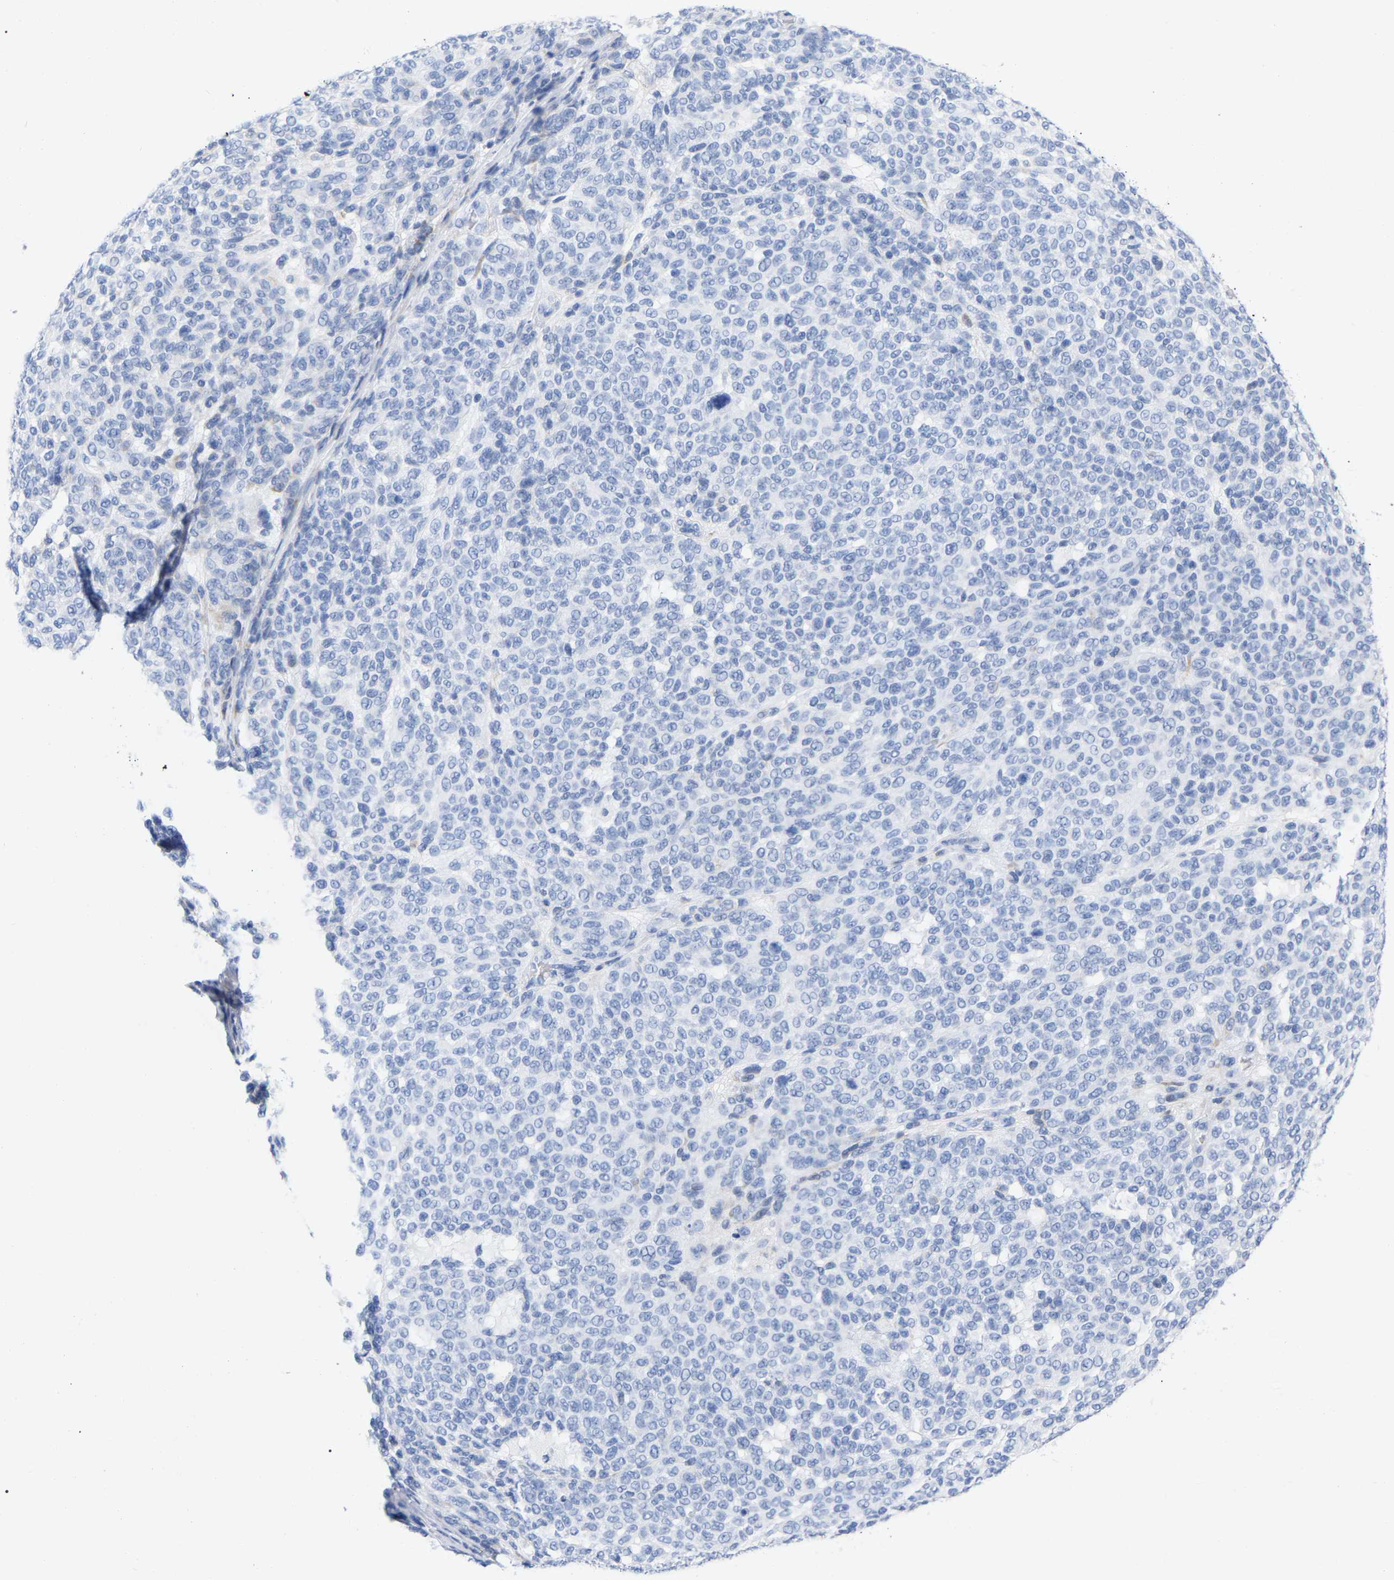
{"staining": {"intensity": "negative", "quantity": "none", "location": "none"}, "tissue": "melanoma", "cell_type": "Tumor cells", "image_type": "cancer", "snomed": [{"axis": "morphology", "description": "Malignant melanoma, NOS"}, {"axis": "topography", "description": "Skin"}], "caption": "A high-resolution image shows immunohistochemistry staining of malignant melanoma, which reveals no significant positivity in tumor cells.", "gene": "HAPLN1", "patient": {"sex": "male", "age": 59}}